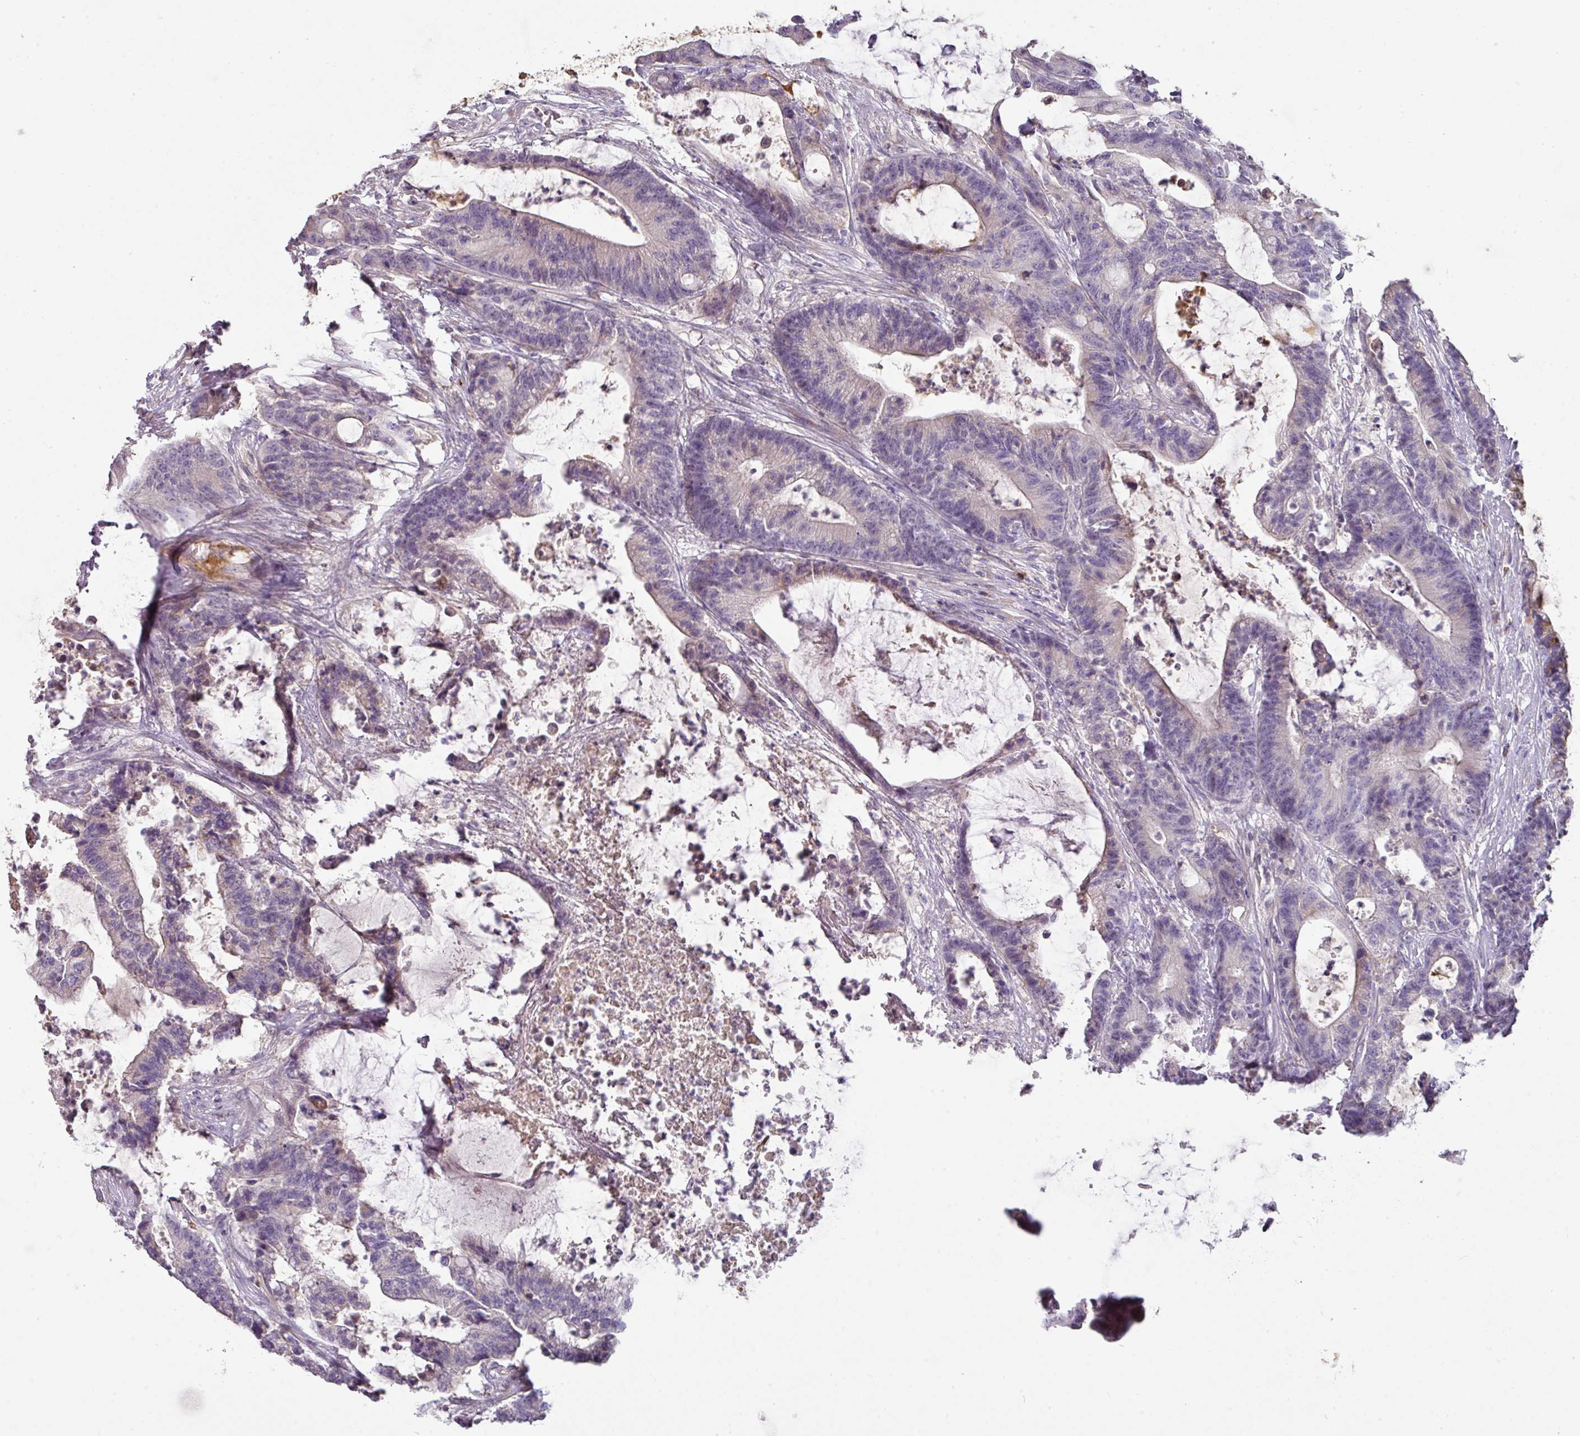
{"staining": {"intensity": "negative", "quantity": "none", "location": "none"}, "tissue": "colorectal cancer", "cell_type": "Tumor cells", "image_type": "cancer", "snomed": [{"axis": "morphology", "description": "Adenocarcinoma, NOS"}, {"axis": "topography", "description": "Colon"}], "caption": "A photomicrograph of human adenocarcinoma (colorectal) is negative for staining in tumor cells. (DAB immunohistochemistry (IHC) visualized using brightfield microscopy, high magnification).", "gene": "CCZ1", "patient": {"sex": "female", "age": 84}}